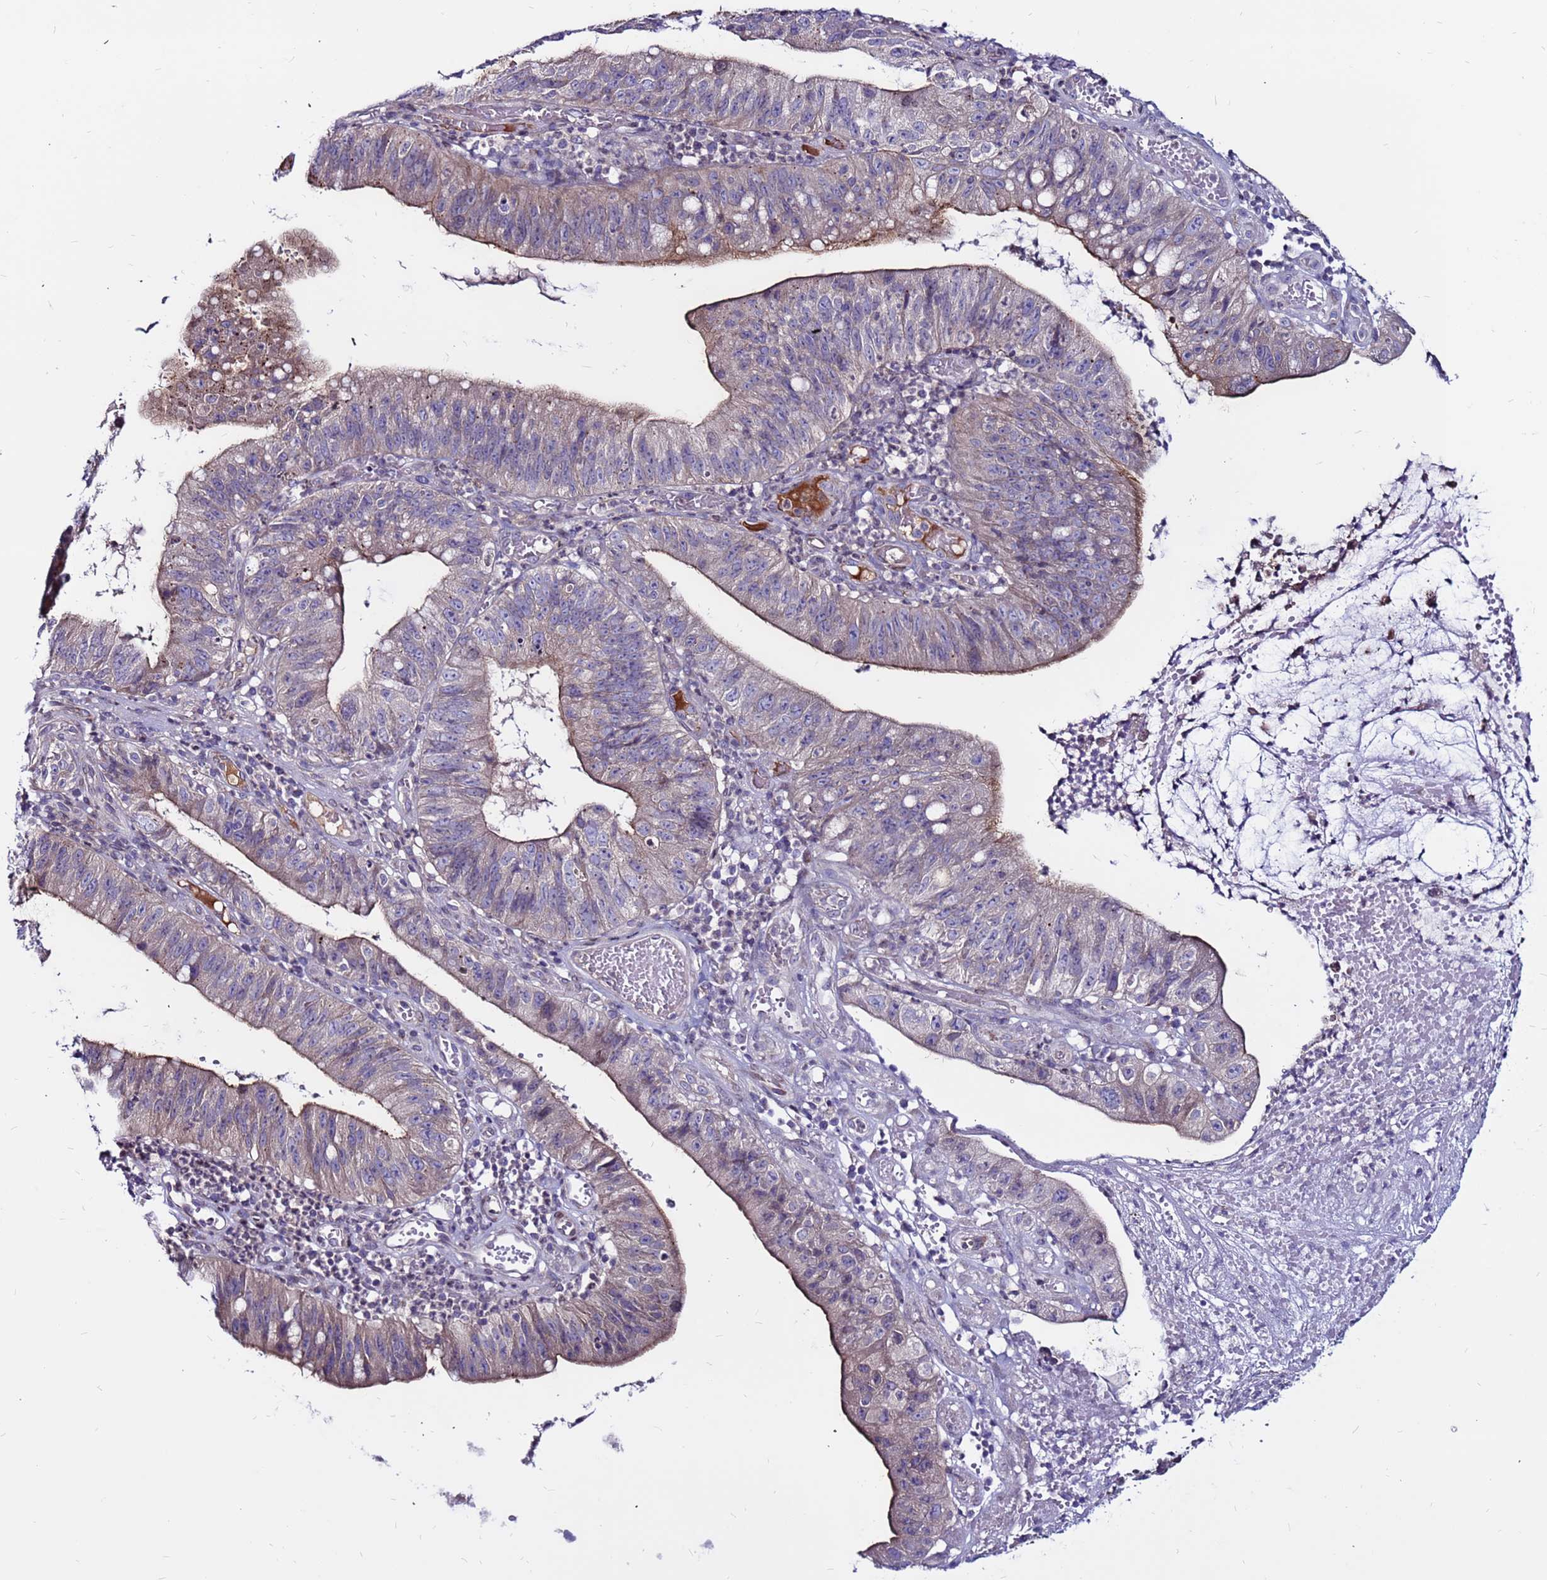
{"staining": {"intensity": "weak", "quantity": "<25%", "location": "cytoplasmic/membranous"}, "tissue": "stomach cancer", "cell_type": "Tumor cells", "image_type": "cancer", "snomed": [{"axis": "morphology", "description": "Adenocarcinoma, NOS"}, {"axis": "topography", "description": "Stomach"}], "caption": "A histopathology image of stomach cancer stained for a protein reveals no brown staining in tumor cells.", "gene": "CCDC71", "patient": {"sex": "male", "age": 59}}